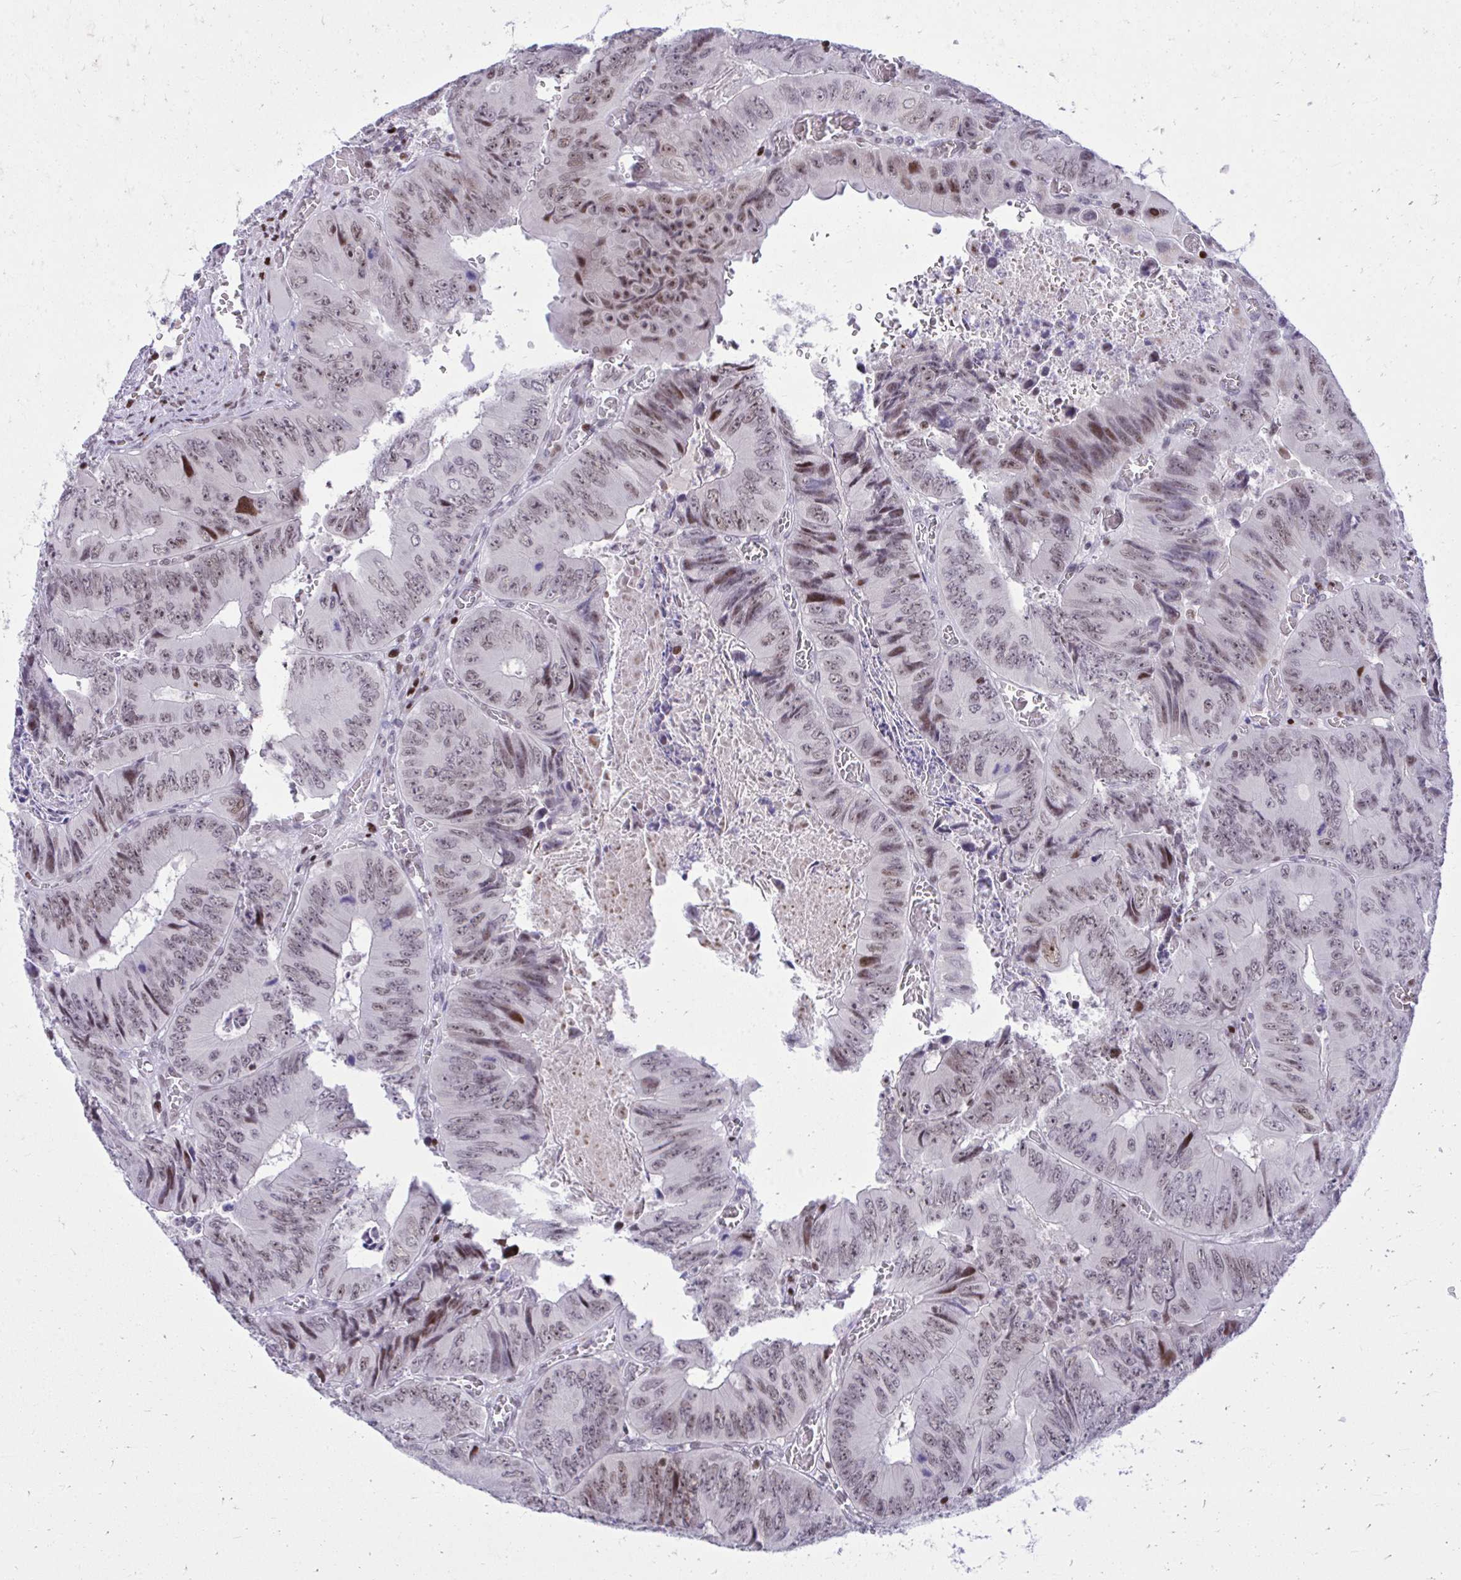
{"staining": {"intensity": "moderate", "quantity": ">75%", "location": "nuclear"}, "tissue": "colorectal cancer", "cell_type": "Tumor cells", "image_type": "cancer", "snomed": [{"axis": "morphology", "description": "Adenocarcinoma, NOS"}, {"axis": "topography", "description": "Colon"}], "caption": "Tumor cells exhibit medium levels of moderate nuclear expression in approximately >75% of cells in colorectal adenocarcinoma.", "gene": "C14orf39", "patient": {"sex": "female", "age": 84}}